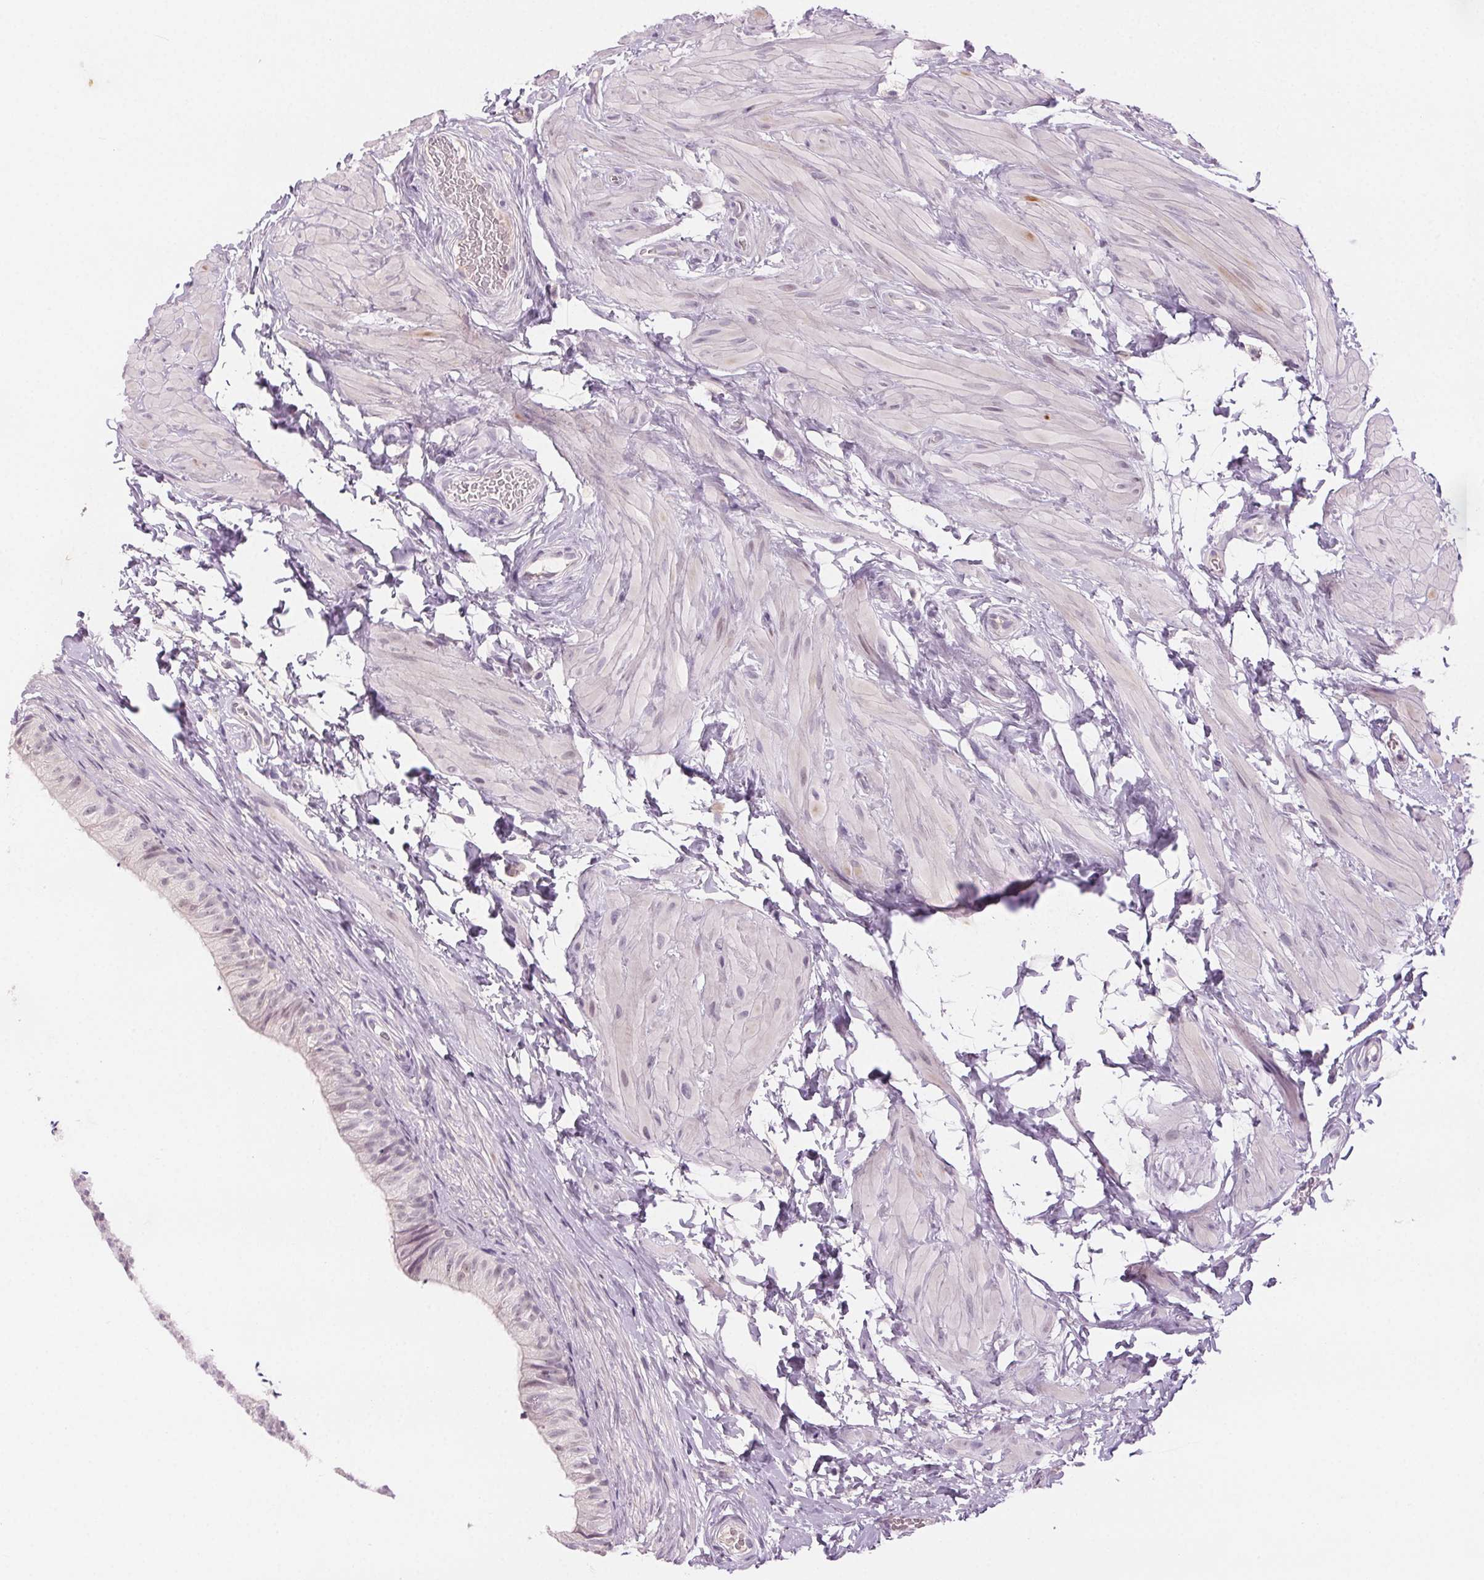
{"staining": {"intensity": "negative", "quantity": "none", "location": "none"}, "tissue": "epididymis", "cell_type": "Glandular cells", "image_type": "normal", "snomed": [{"axis": "morphology", "description": "Normal tissue, NOS"}, {"axis": "topography", "description": "Epididymis, spermatic cord, NOS"}, {"axis": "topography", "description": "Epididymis"}, {"axis": "topography", "description": "Peripheral nerve tissue"}], "caption": "Immunohistochemistry (IHC) photomicrograph of benign epididymis: epididymis stained with DAB reveals no significant protein positivity in glandular cells.", "gene": "HSF5", "patient": {"sex": "male", "age": 29}}